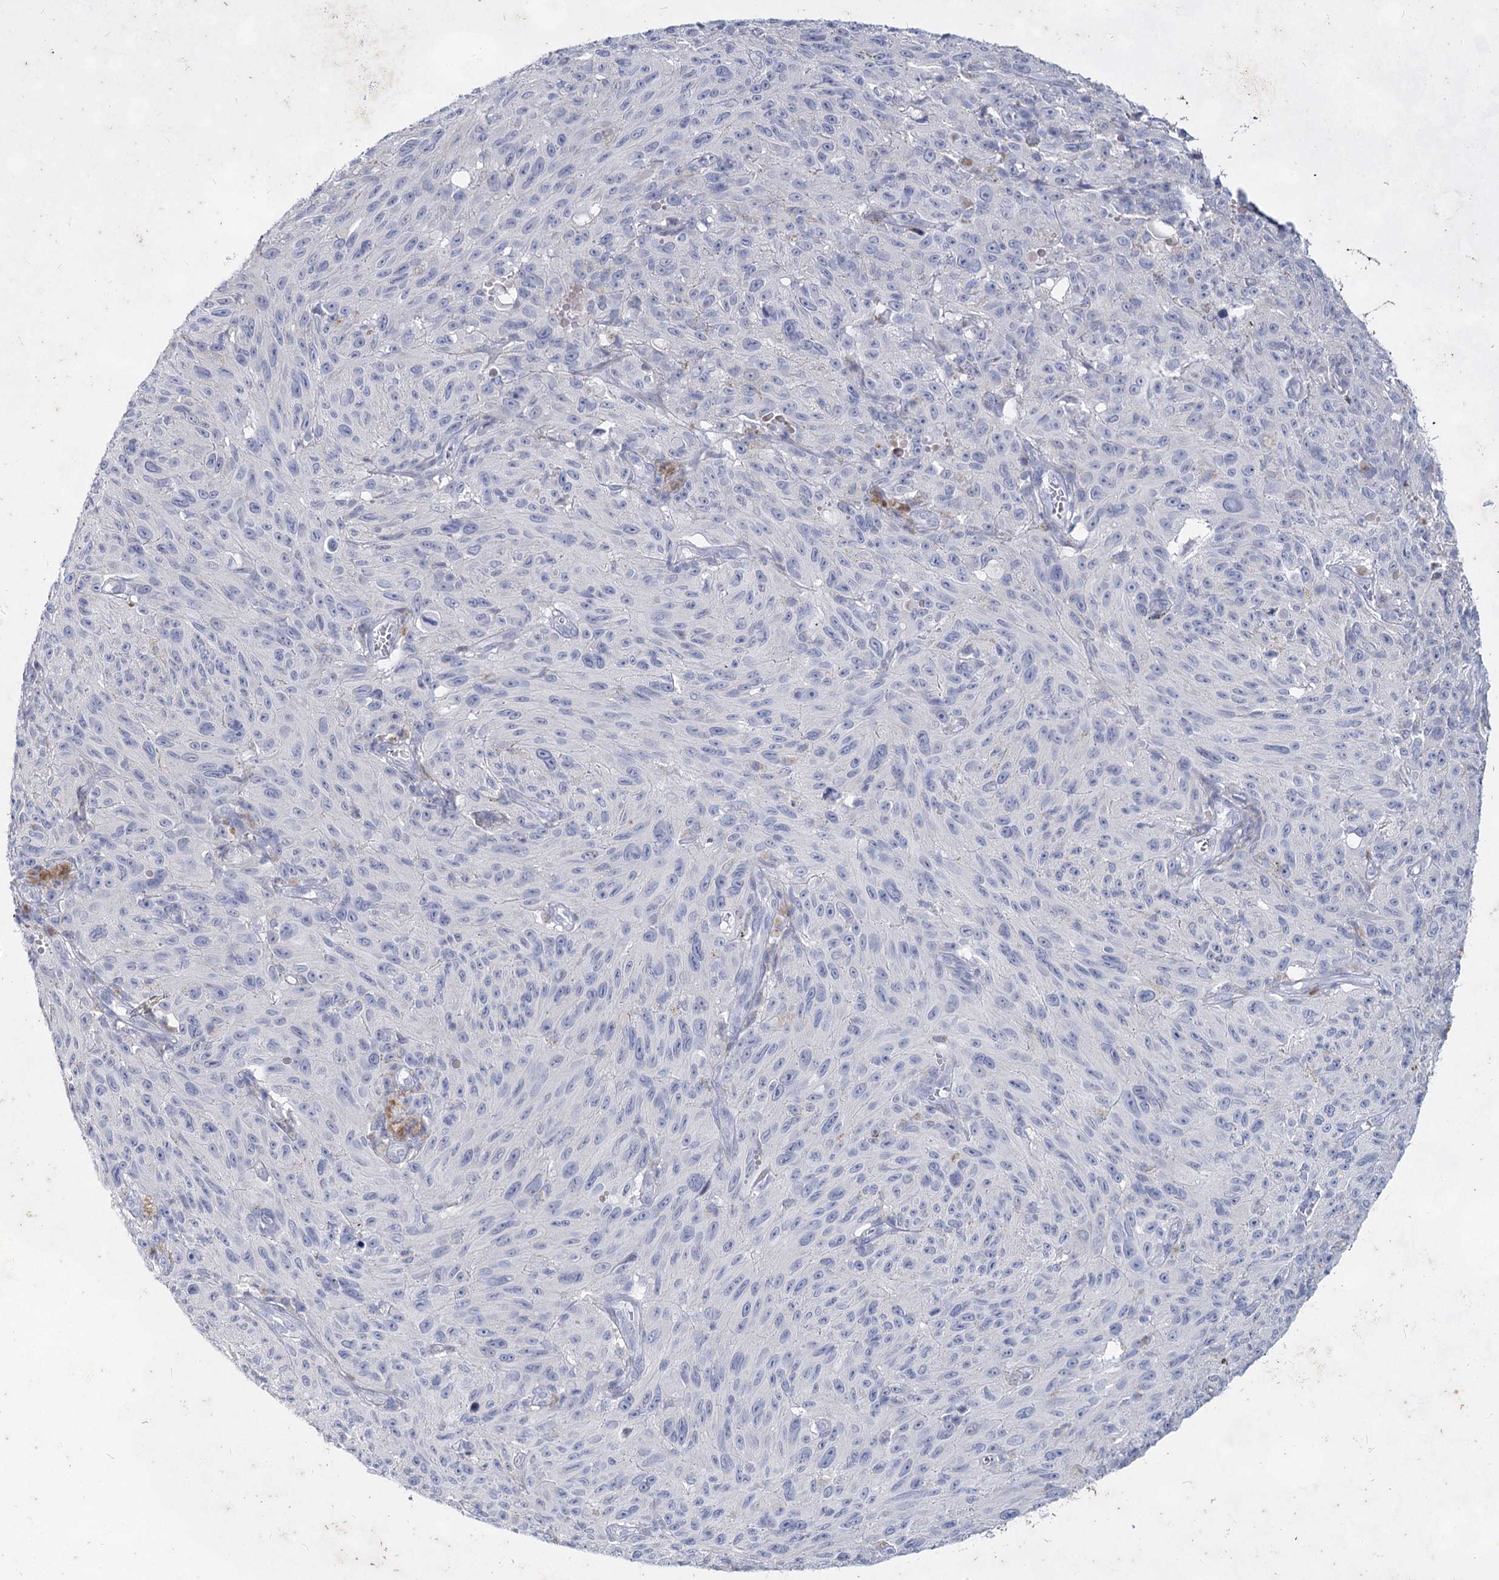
{"staining": {"intensity": "negative", "quantity": "none", "location": "none"}, "tissue": "melanoma", "cell_type": "Tumor cells", "image_type": "cancer", "snomed": [{"axis": "morphology", "description": "Malignant melanoma, NOS"}, {"axis": "topography", "description": "Skin"}], "caption": "DAB immunohistochemical staining of human melanoma exhibits no significant staining in tumor cells. (DAB IHC with hematoxylin counter stain).", "gene": "CCDC73", "patient": {"sex": "female", "age": 82}}